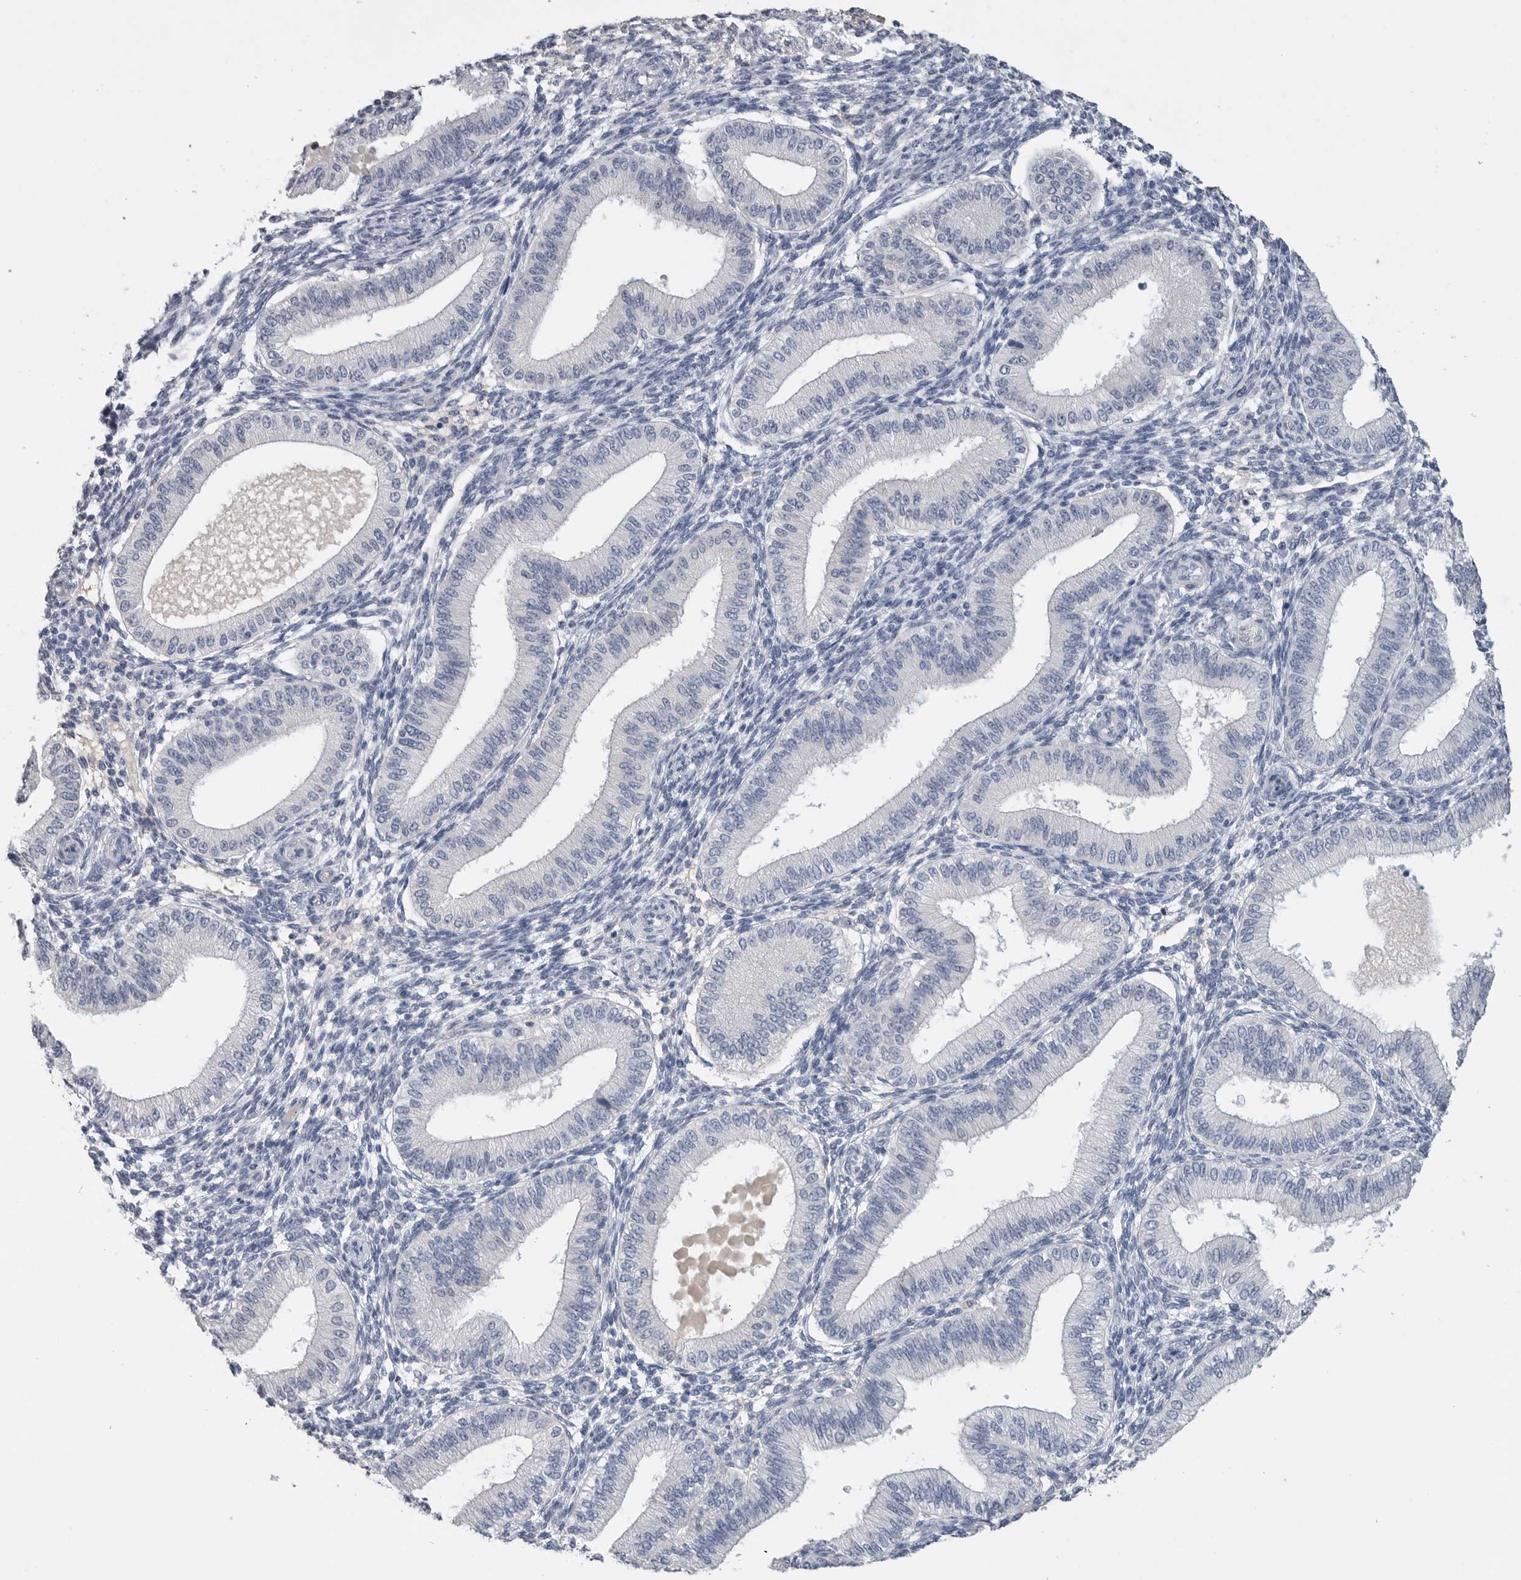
{"staining": {"intensity": "negative", "quantity": "none", "location": "none"}, "tissue": "endometrium", "cell_type": "Cells in endometrial stroma", "image_type": "normal", "snomed": [{"axis": "morphology", "description": "Normal tissue, NOS"}, {"axis": "topography", "description": "Endometrium"}], "caption": "An immunohistochemistry histopathology image of benign endometrium is shown. There is no staining in cells in endometrial stroma of endometrium. (Brightfield microscopy of DAB (3,3'-diaminobenzidine) immunohistochemistry (IHC) at high magnification).", "gene": "FABP6", "patient": {"sex": "female", "age": 39}}